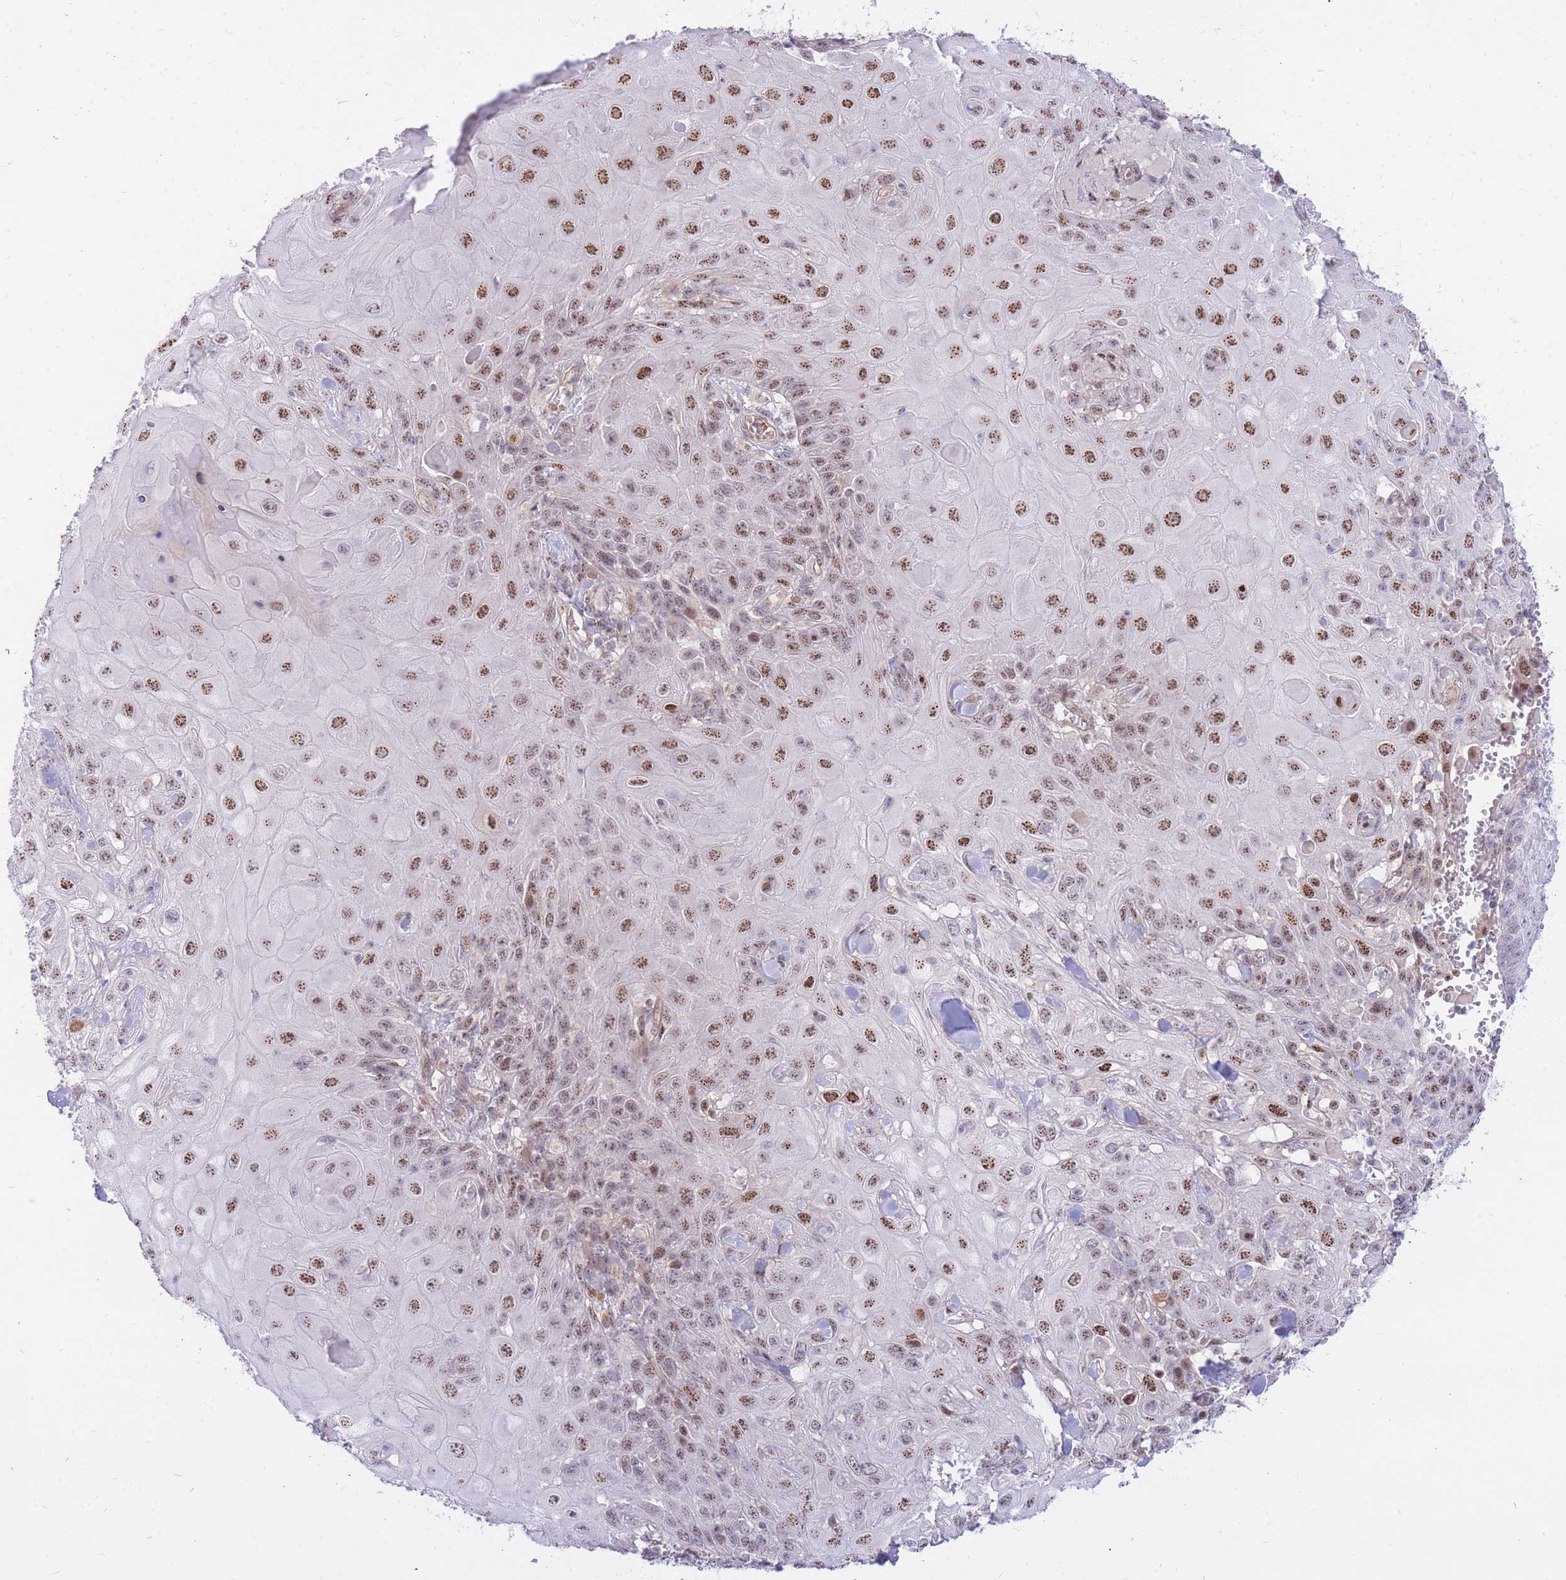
{"staining": {"intensity": "moderate", "quantity": ">75%", "location": "nuclear"}, "tissue": "skin cancer", "cell_type": "Tumor cells", "image_type": "cancer", "snomed": [{"axis": "morphology", "description": "Normal tissue, NOS"}, {"axis": "morphology", "description": "Squamous cell carcinoma, NOS"}, {"axis": "topography", "description": "Skin"}, {"axis": "topography", "description": "Cartilage tissue"}], "caption": "DAB (3,3'-diaminobenzidine) immunohistochemical staining of human skin cancer displays moderate nuclear protein positivity in approximately >75% of tumor cells.", "gene": "TLE2", "patient": {"sex": "female", "age": 79}}